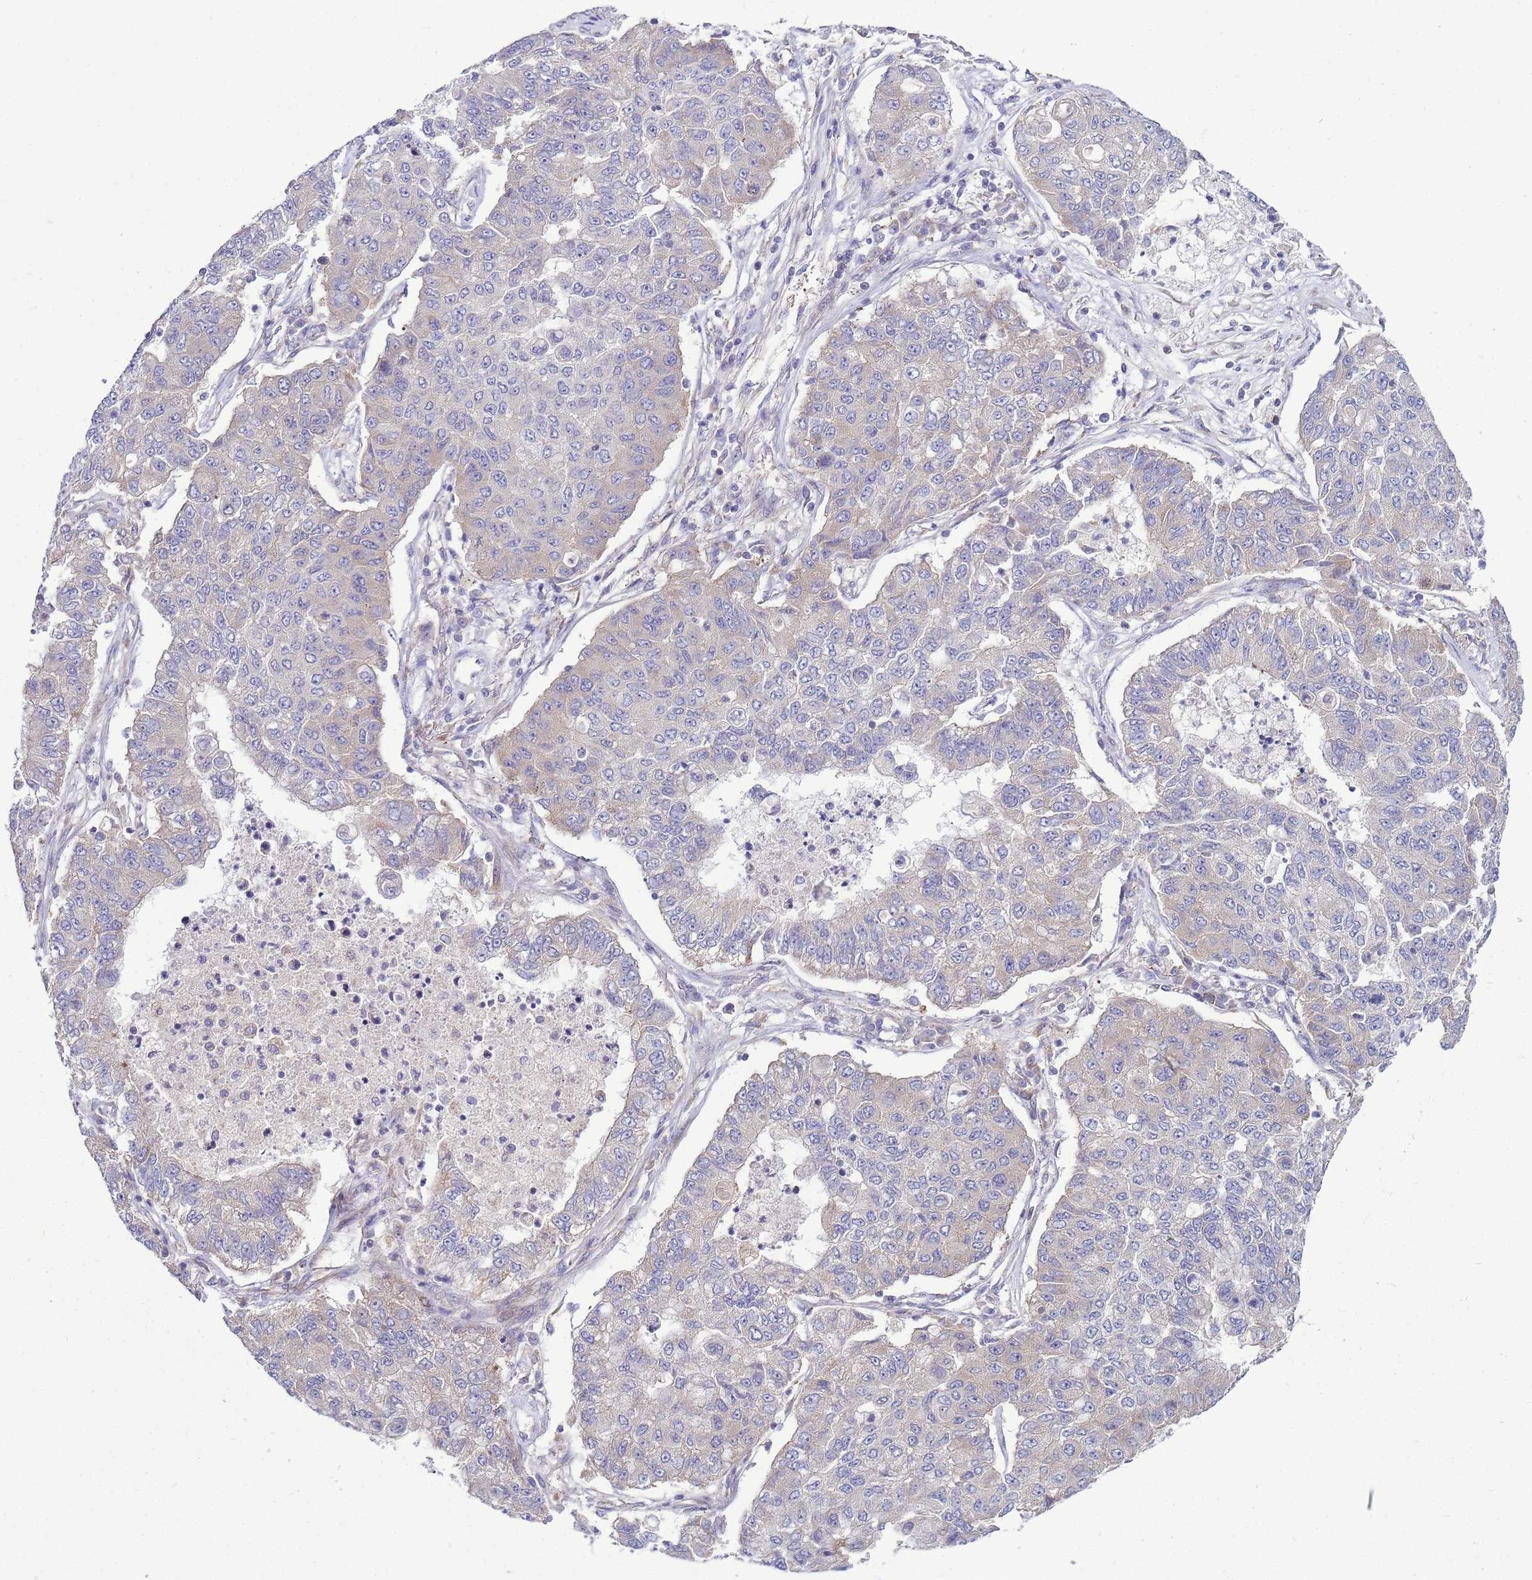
{"staining": {"intensity": "weak", "quantity": "<25%", "location": "cytoplasmic/membranous"}, "tissue": "lung cancer", "cell_type": "Tumor cells", "image_type": "cancer", "snomed": [{"axis": "morphology", "description": "Squamous cell carcinoma, NOS"}, {"axis": "topography", "description": "Lung"}], "caption": "An immunohistochemistry histopathology image of lung squamous cell carcinoma is shown. There is no staining in tumor cells of lung squamous cell carcinoma.", "gene": "MON1B", "patient": {"sex": "male", "age": 74}}